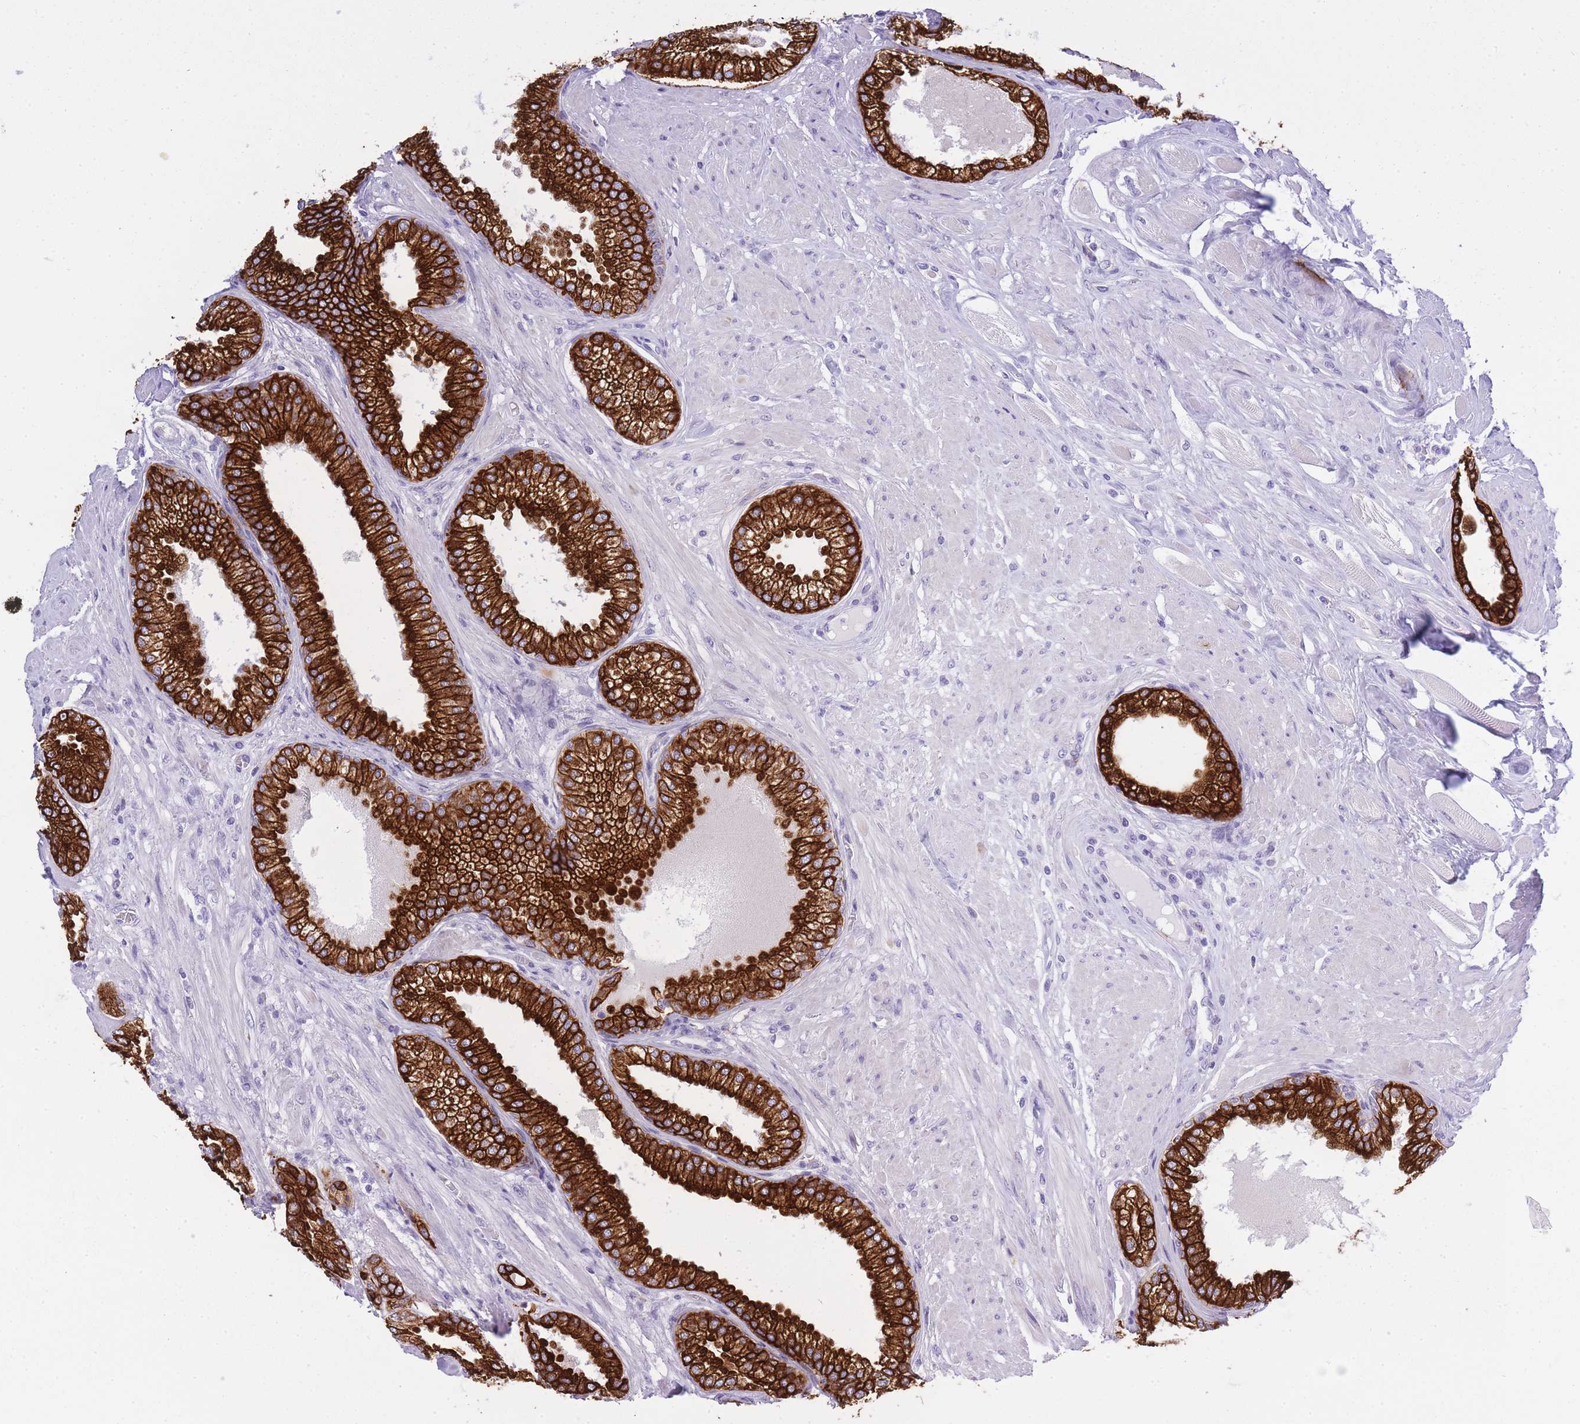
{"staining": {"intensity": "strong", "quantity": ">75%", "location": "cytoplasmic/membranous"}, "tissue": "prostate cancer", "cell_type": "Tumor cells", "image_type": "cancer", "snomed": [{"axis": "morphology", "description": "Adenocarcinoma, High grade"}, {"axis": "topography", "description": "Prostate"}], "caption": "Prostate adenocarcinoma (high-grade) tissue exhibits strong cytoplasmic/membranous expression in about >75% of tumor cells", "gene": "RADX", "patient": {"sex": "male", "age": 71}}